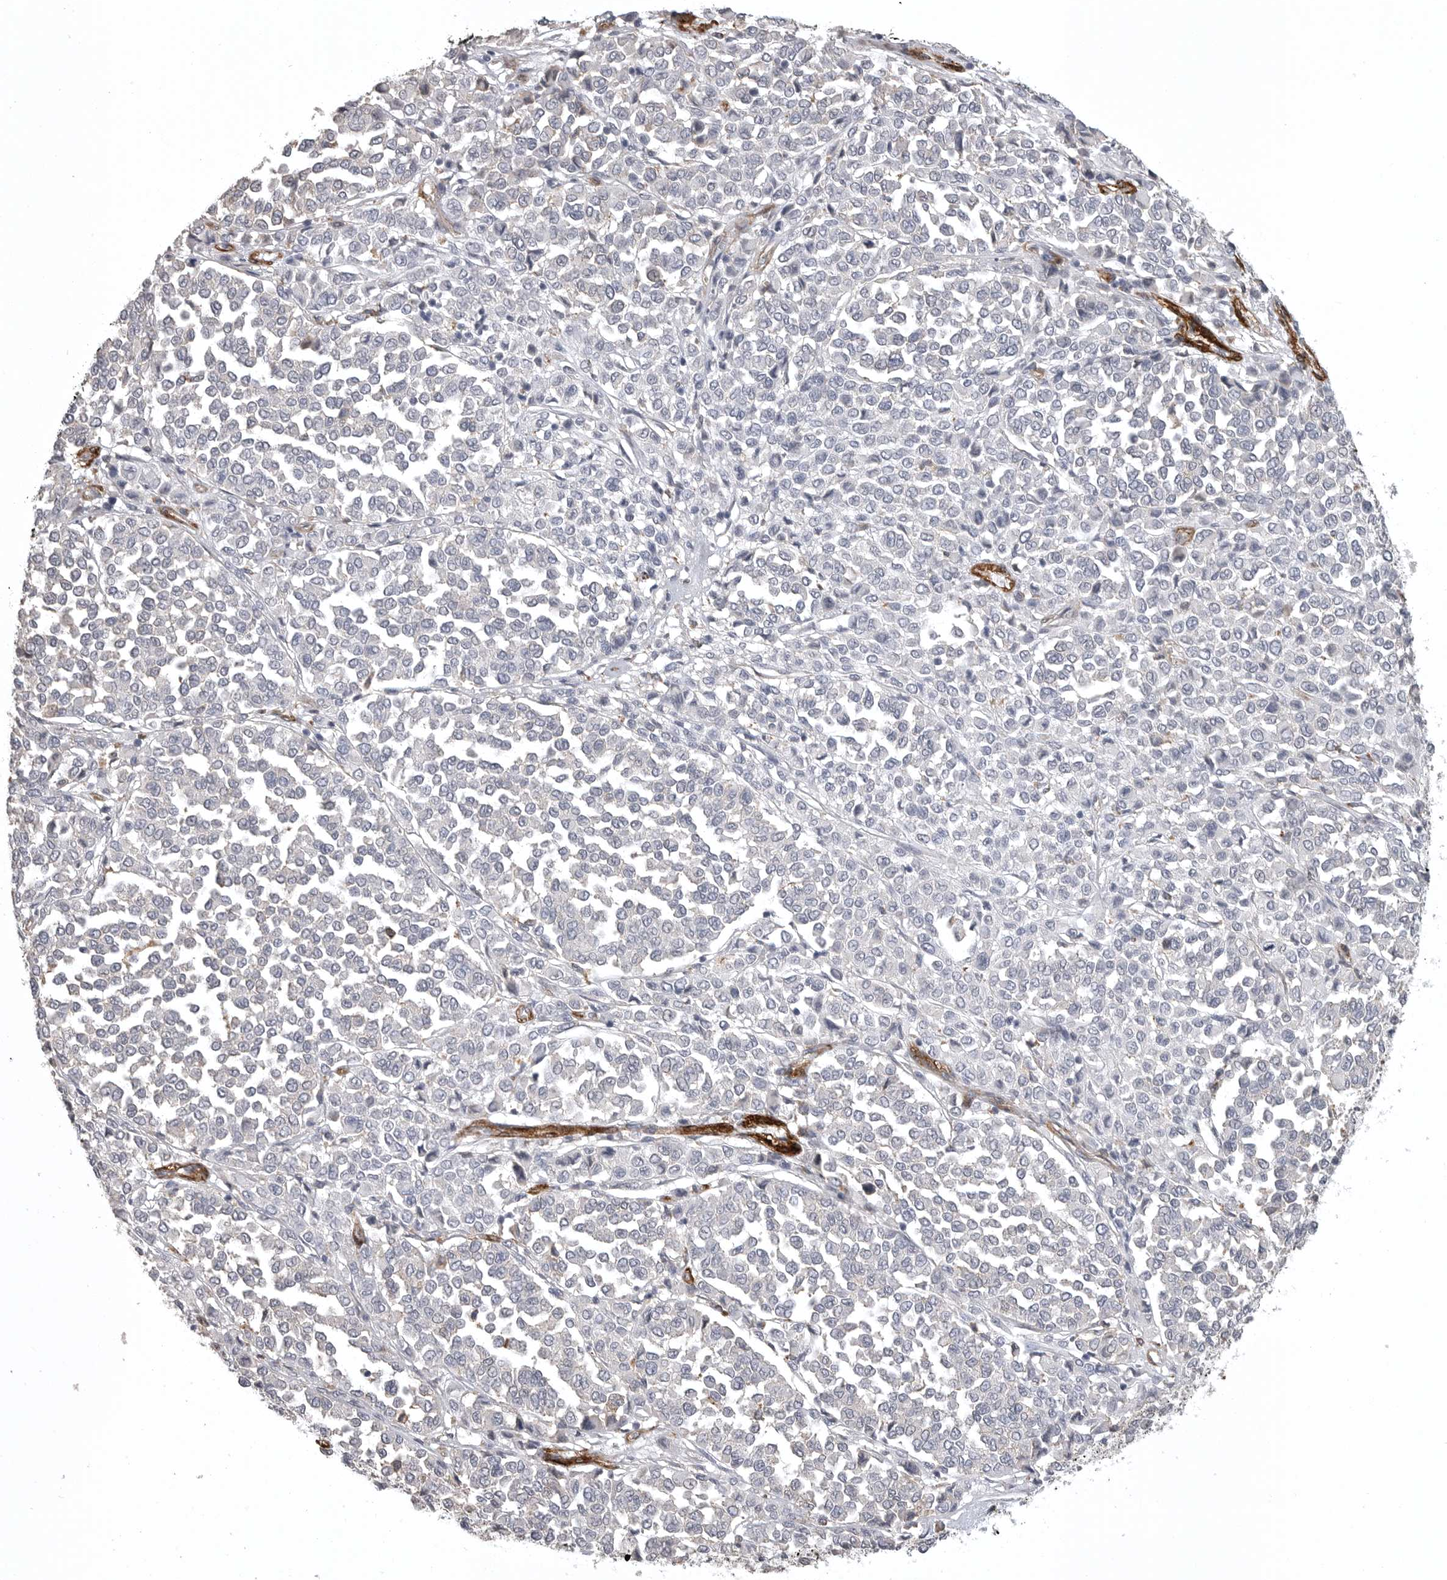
{"staining": {"intensity": "negative", "quantity": "none", "location": "none"}, "tissue": "melanoma", "cell_type": "Tumor cells", "image_type": "cancer", "snomed": [{"axis": "morphology", "description": "Malignant melanoma, Metastatic site"}, {"axis": "topography", "description": "Pancreas"}], "caption": "An immunohistochemistry photomicrograph of melanoma is shown. There is no staining in tumor cells of melanoma.", "gene": "AOC3", "patient": {"sex": "female", "age": 30}}